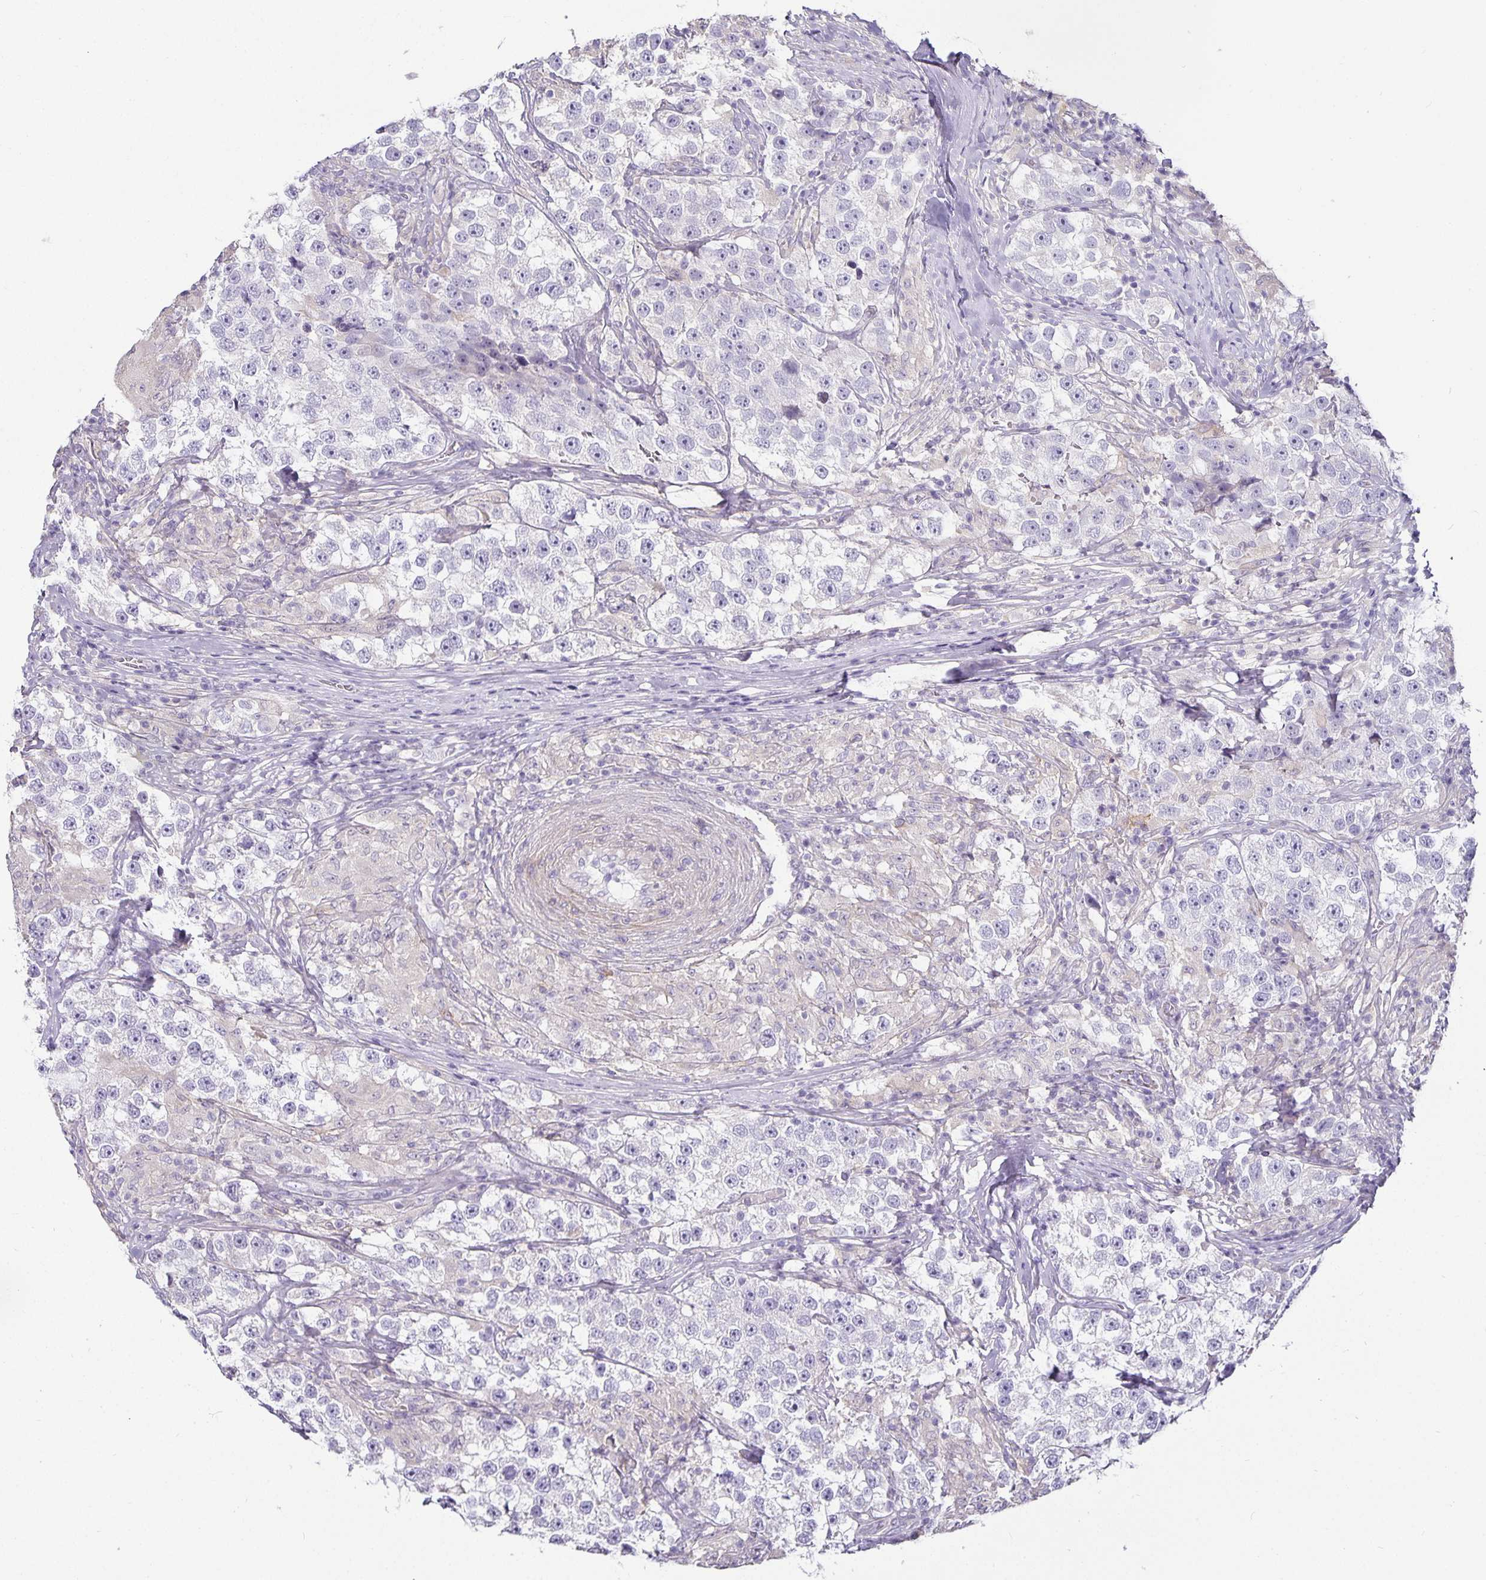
{"staining": {"intensity": "negative", "quantity": "none", "location": "none"}, "tissue": "testis cancer", "cell_type": "Tumor cells", "image_type": "cancer", "snomed": [{"axis": "morphology", "description": "Seminoma, NOS"}, {"axis": "topography", "description": "Testis"}], "caption": "Protein analysis of seminoma (testis) shows no significant expression in tumor cells.", "gene": "CA12", "patient": {"sex": "male", "age": 46}}